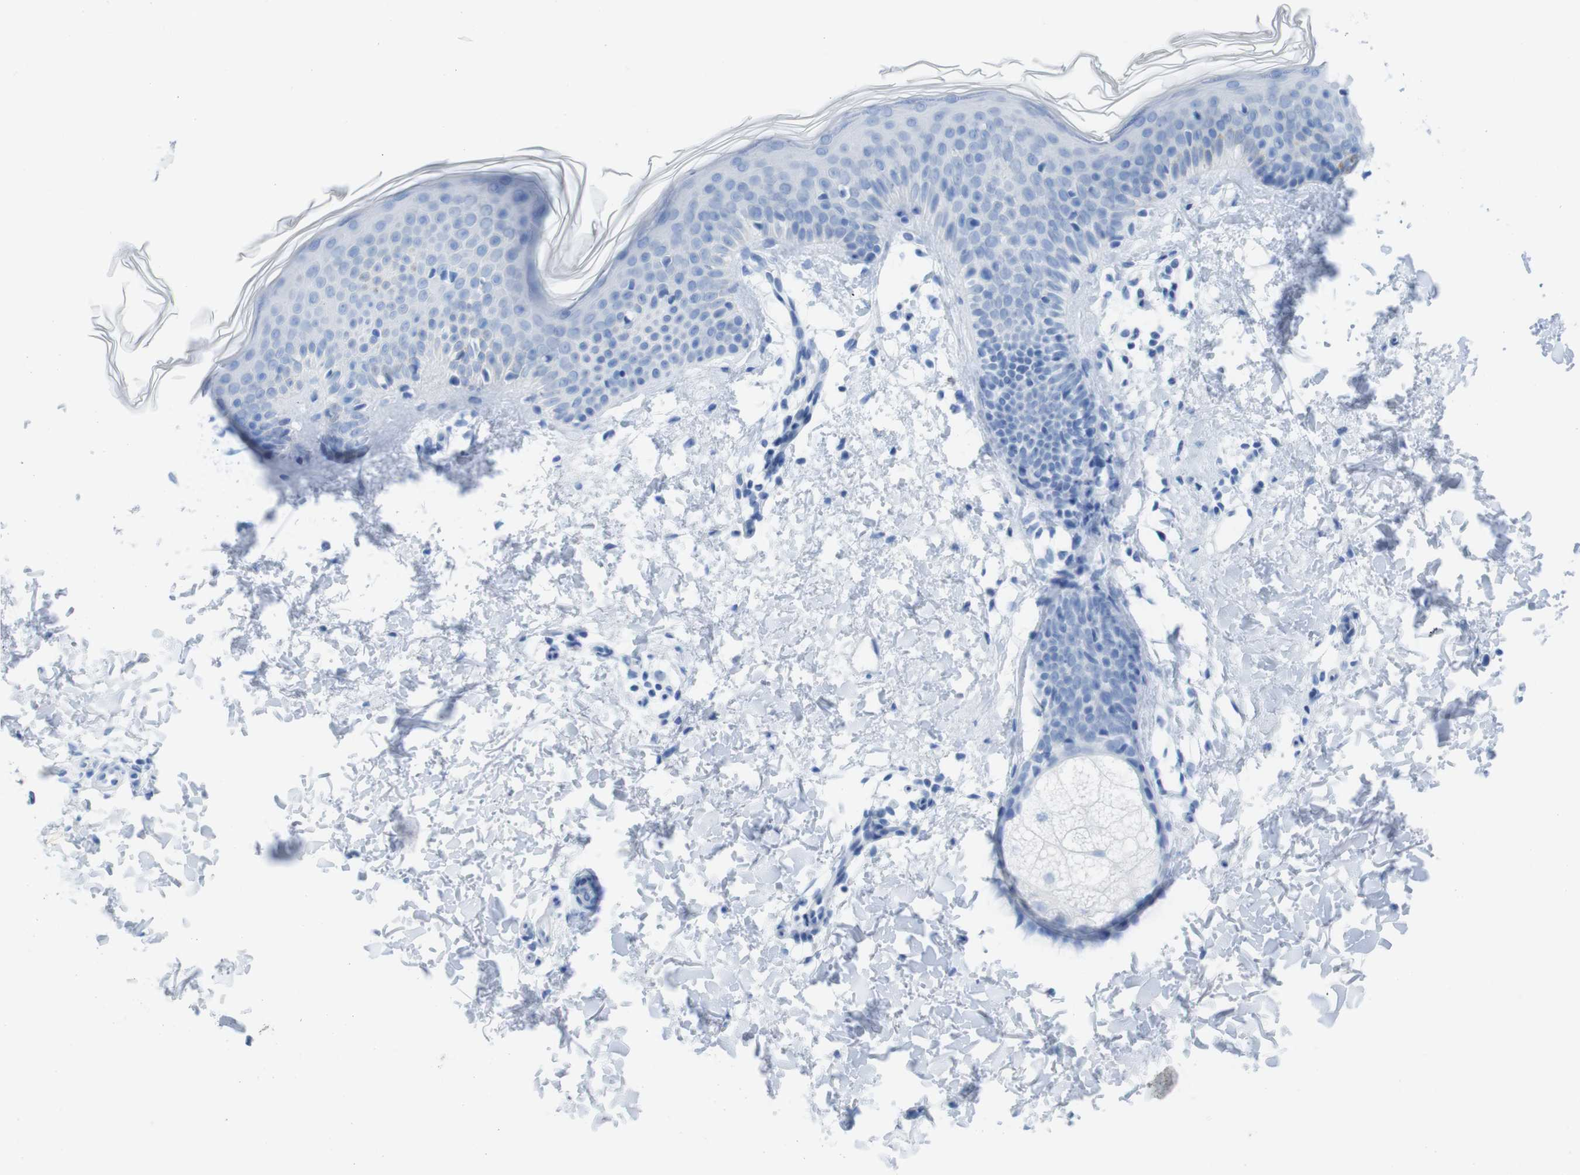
{"staining": {"intensity": "negative", "quantity": "none", "location": "none"}, "tissue": "skin", "cell_type": "Fibroblasts", "image_type": "normal", "snomed": [{"axis": "morphology", "description": "Normal tissue, NOS"}, {"axis": "topography", "description": "Skin"}], "caption": "The micrograph exhibits no significant staining in fibroblasts of skin.", "gene": "MYH7", "patient": {"sex": "female", "age": 56}}